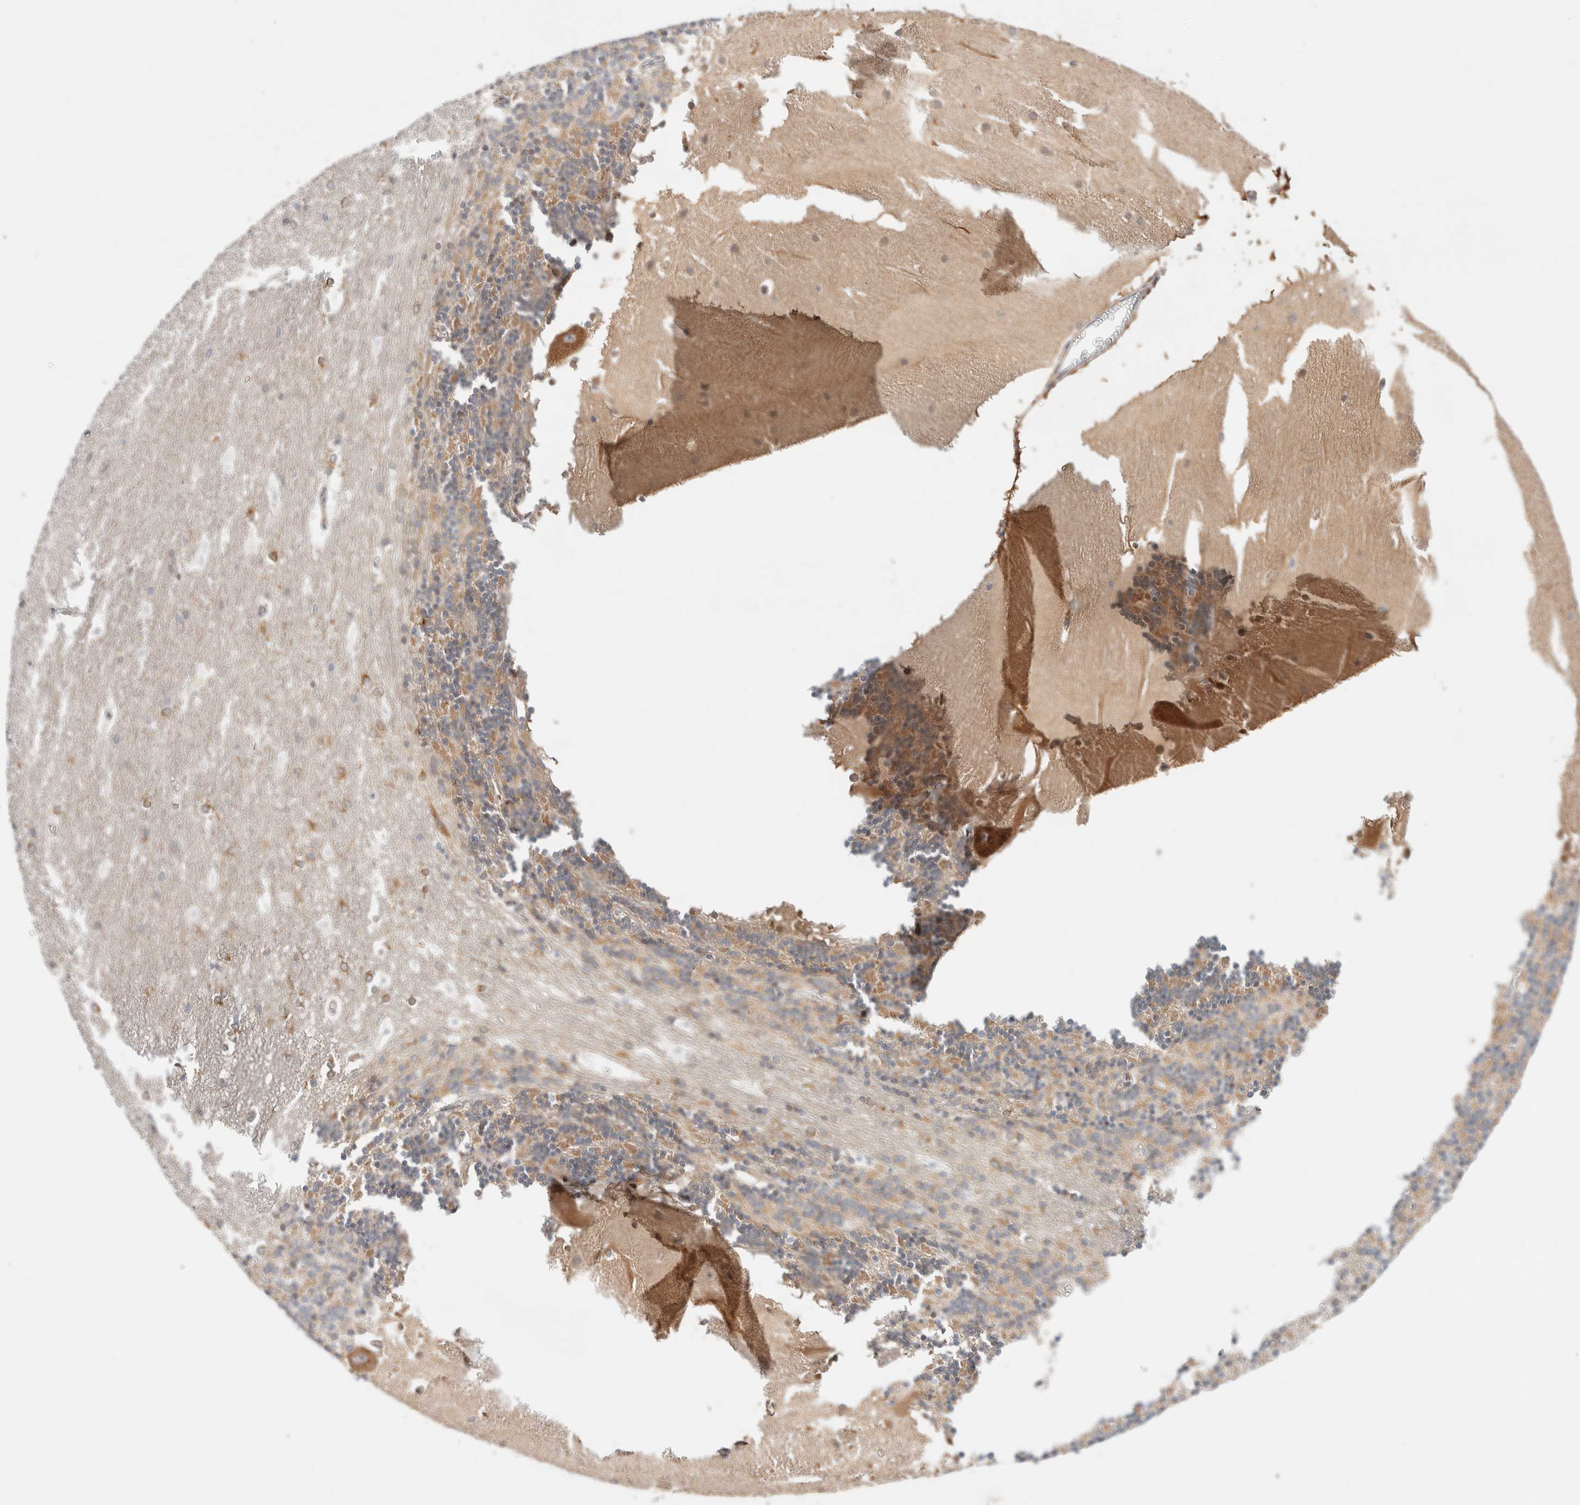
{"staining": {"intensity": "weak", "quantity": "<25%", "location": "cytoplasmic/membranous"}, "tissue": "cerebellum", "cell_type": "Cells in granular layer", "image_type": "normal", "snomed": [{"axis": "morphology", "description": "Normal tissue, NOS"}, {"axis": "topography", "description": "Cerebellum"}], "caption": "Cells in granular layer show no significant protein expression in normal cerebellum. (Stains: DAB (3,3'-diaminobenzidine) immunohistochemistry with hematoxylin counter stain, Microscopy: brightfield microscopy at high magnification).", "gene": "MARK3", "patient": {"sex": "female", "age": 19}}